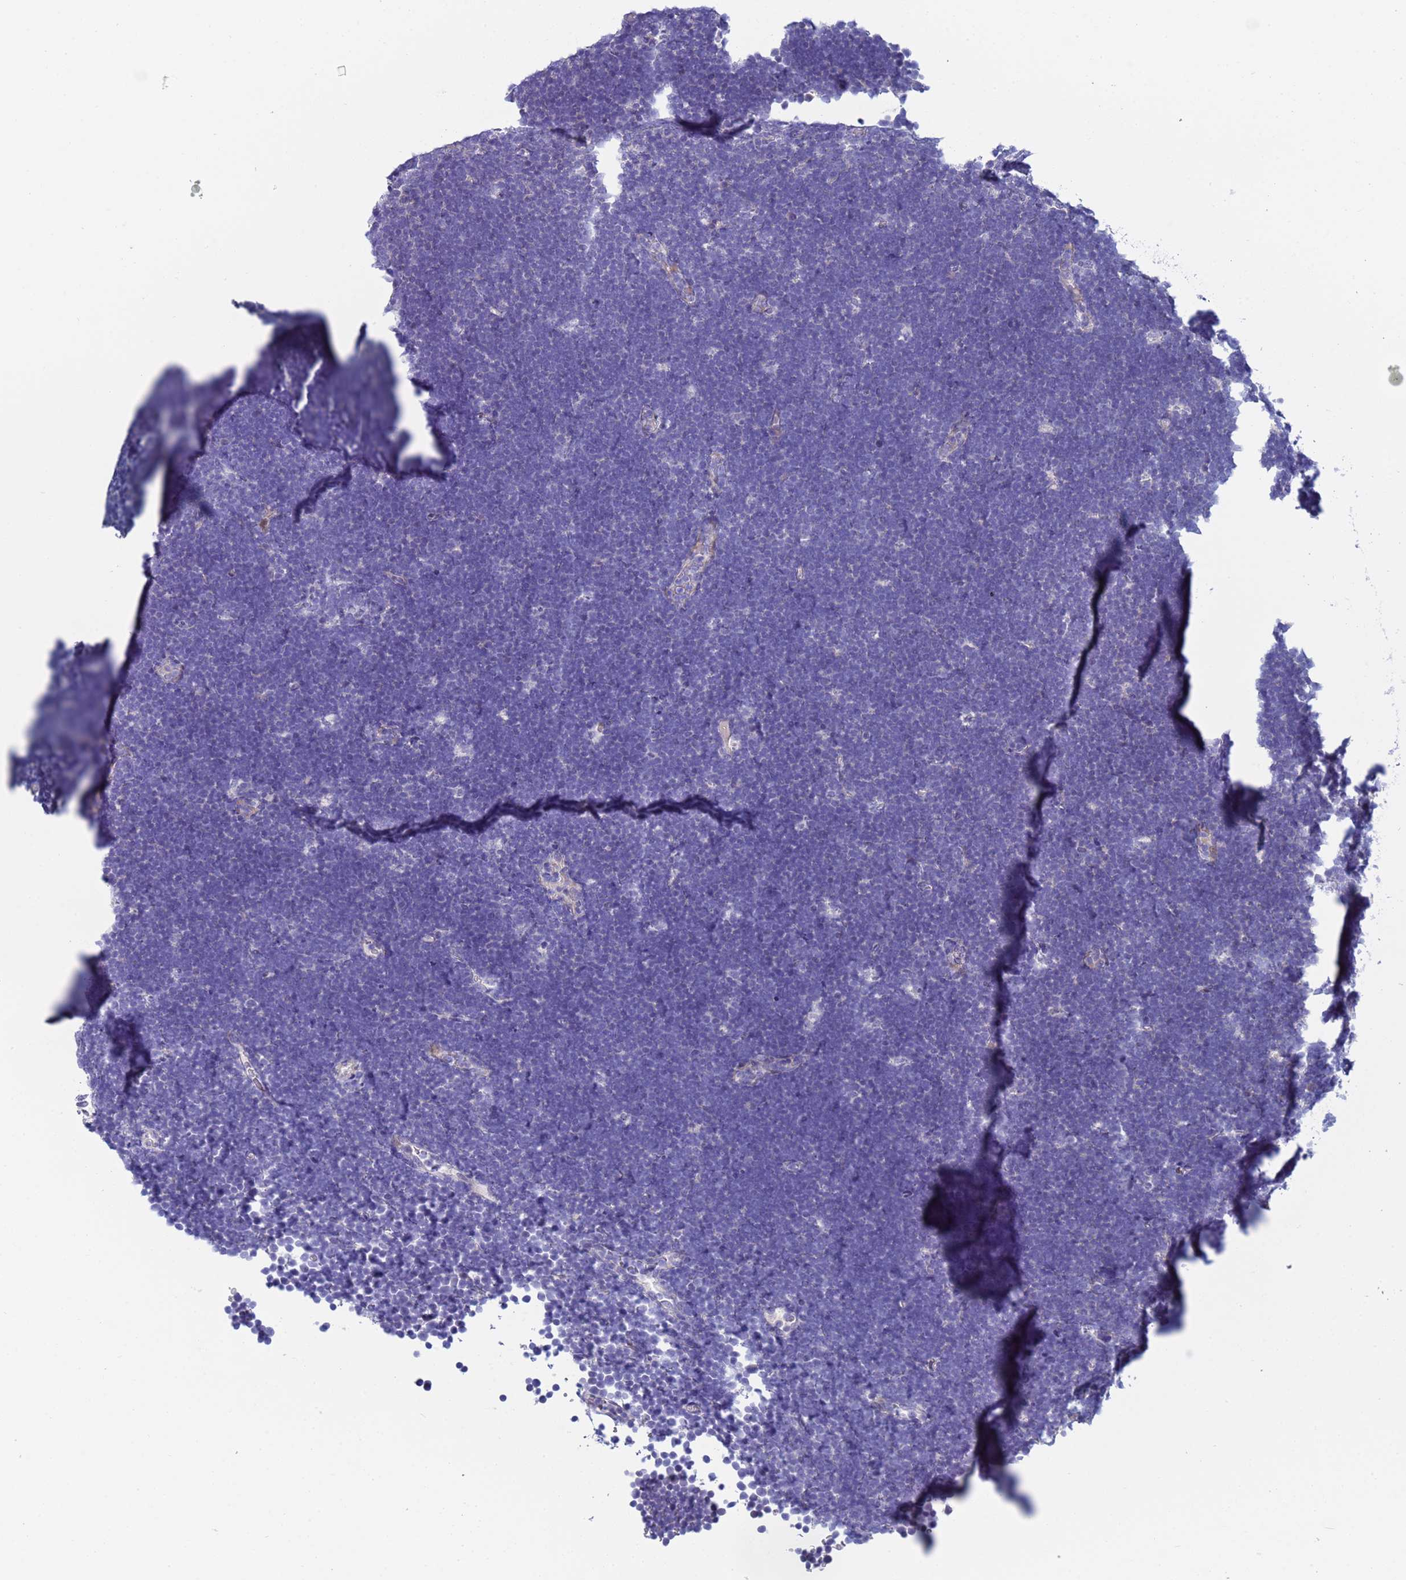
{"staining": {"intensity": "negative", "quantity": "none", "location": "none"}, "tissue": "lymphoma", "cell_type": "Tumor cells", "image_type": "cancer", "snomed": [{"axis": "morphology", "description": "Malignant lymphoma, non-Hodgkin's type, High grade"}, {"axis": "topography", "description": "Lymph node"}], "caption": "Human lymphoma stained for a protein using immunohistochemistry (IHC) exhibits no staining in tumor cells.", "gene": "PPP6R1", "patient": {"sex": "male", "age": 13}}